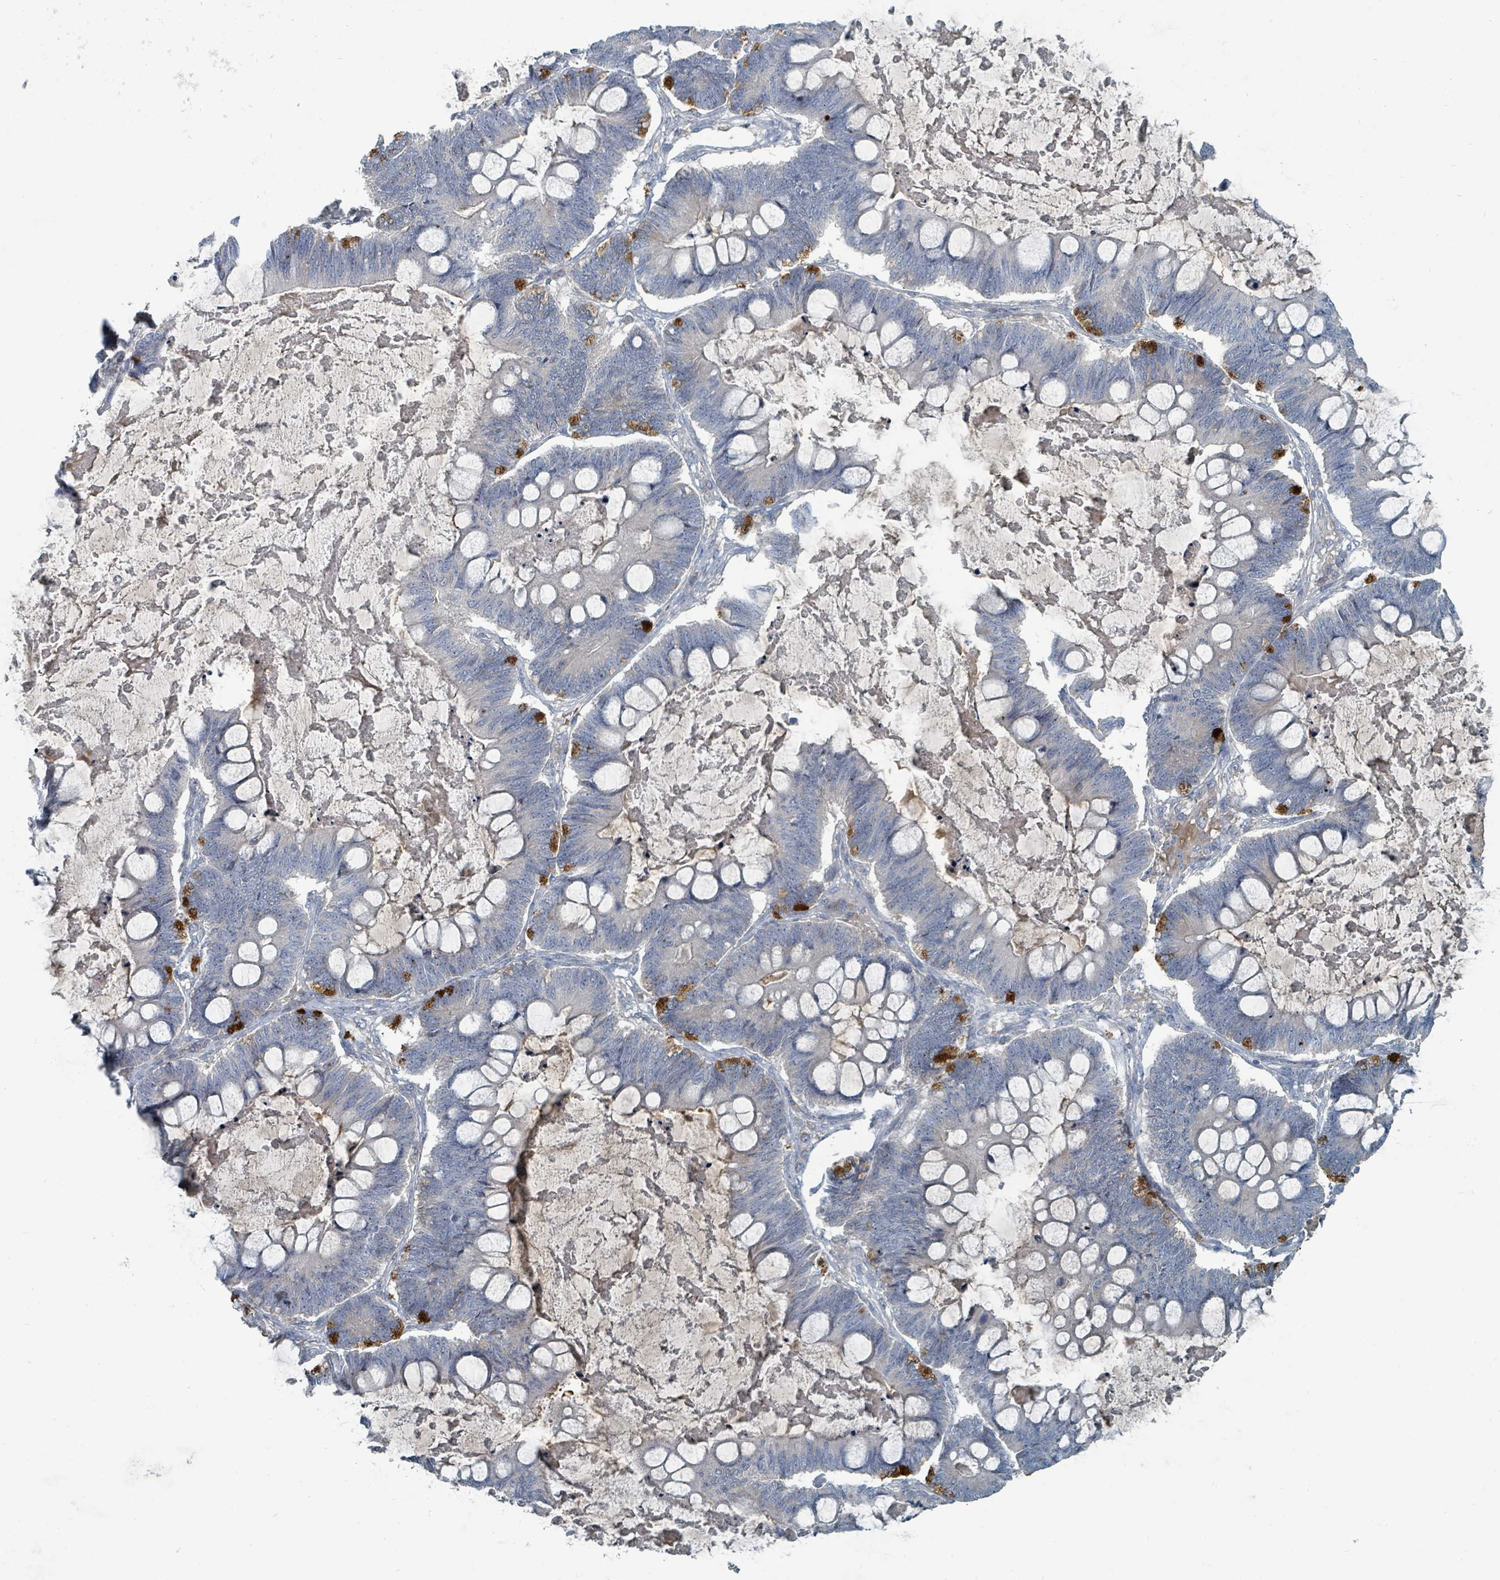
{"staining": {"intensity": "strong", "quantity": "<25%", "location": "cytoplasmic/membranous"}, "tissue": "ovarian cancer", "cell_type": "Tumor cells", "image_type": "cancer", "snomed": [{"axis": "morphology", "description": "Cystadenocarcinoma, mucinous, NOS"}, {"axis": "topography", "description": "Ovary"}], "caption": "Protein expression analysis of human ovarian cancer (mucinous cystadenocarcinoma) reveals strong cytoplasmic/membranous staining in about <25% of tumor cells.", "gene": "SLC44A5", "patient": {"sex": "female", "age": 61}}